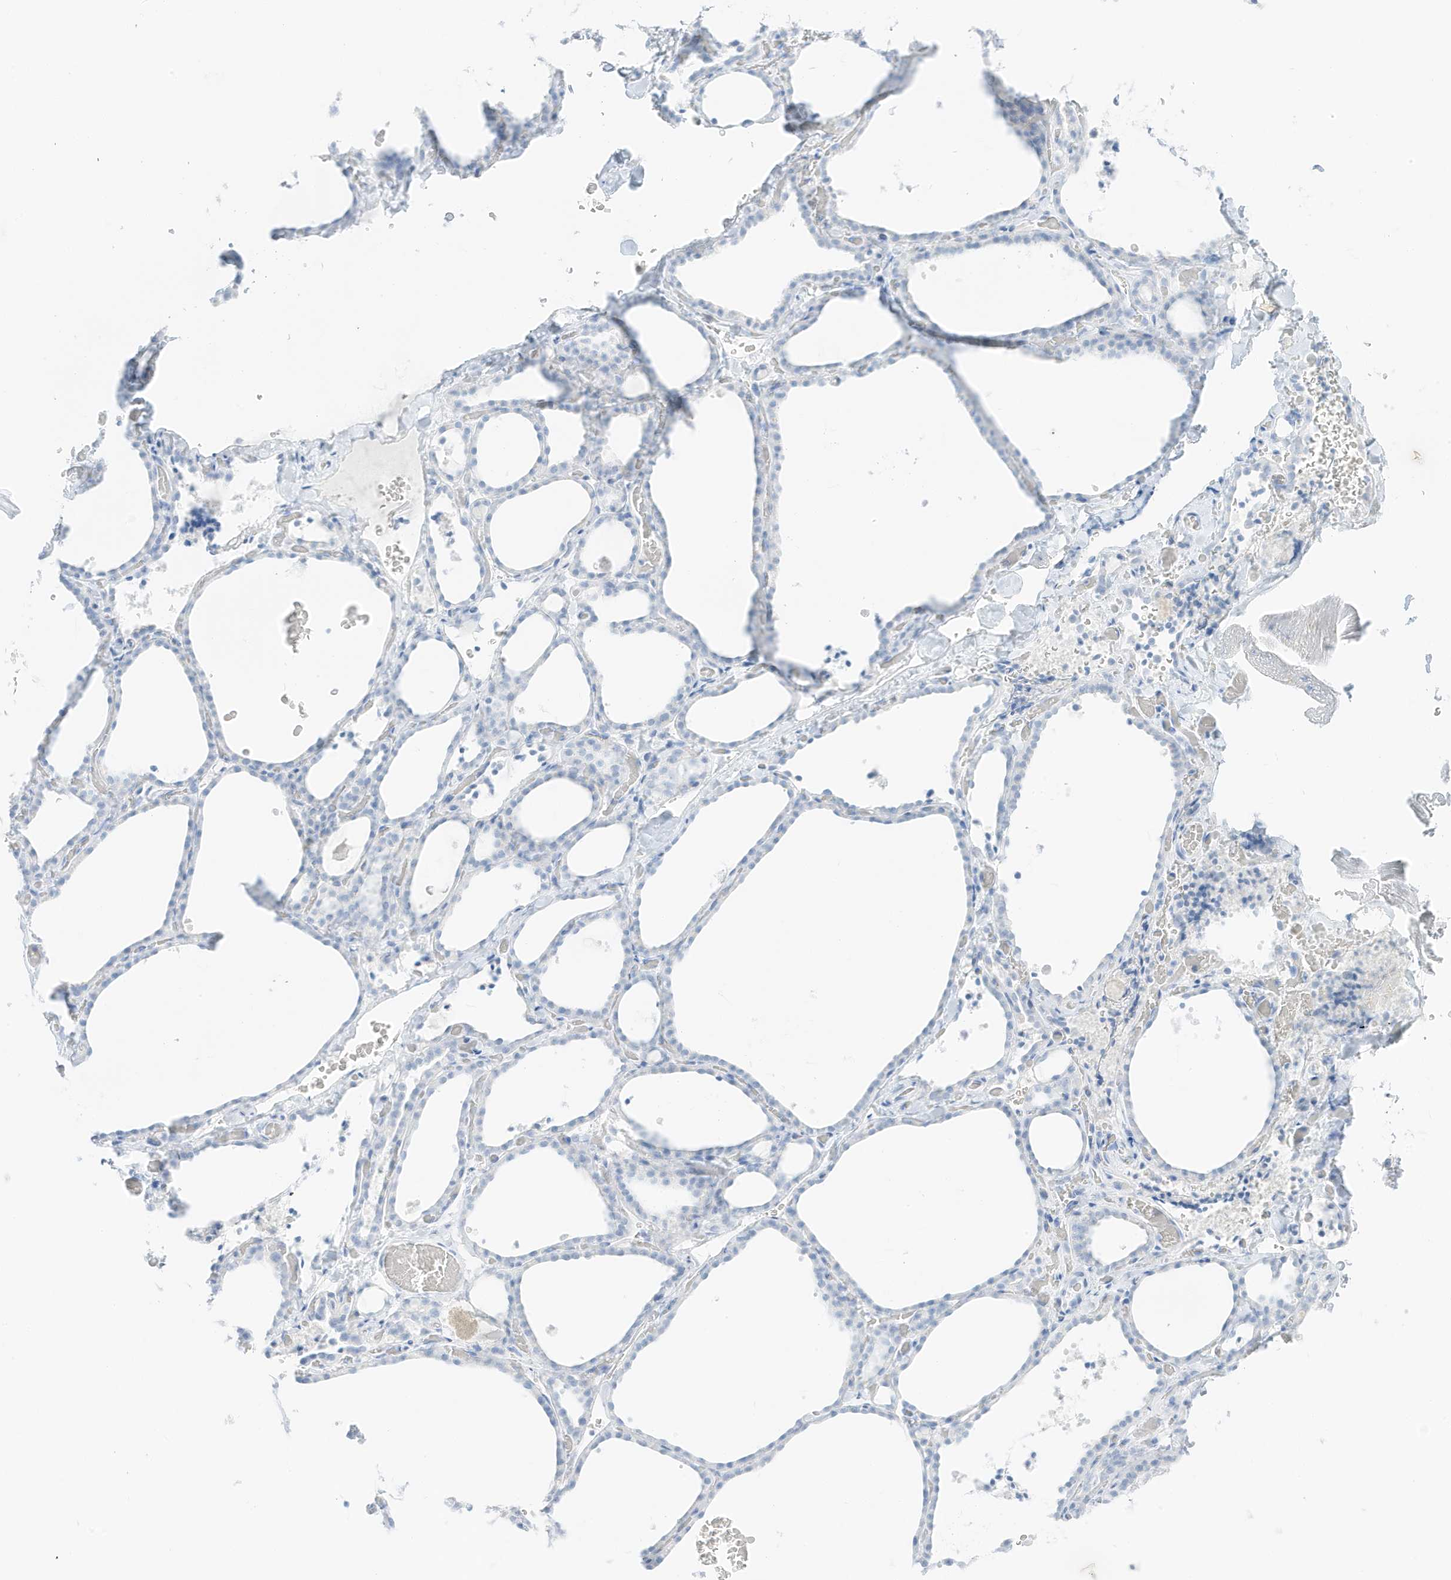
{"staining": {"intensity": "negative", "quantity": "none", "location": "none"}, "tissue": "thyroid gland", "cell_type": "Glandular cells", "image_type": "normal", "snomed": [{"axis": "morphology", "description": "Normal tissue, NOS"}, {"axis": "topography", "description": "Thyroid gland"}], "caption": "A high-resolution image shows immunohistochemistry staining of unremarkable thyroid gland, which reveals no significant positivity in glandular cells.", "gene": "SLC22A13", "patient": {"sex": "female", "age": 22}}